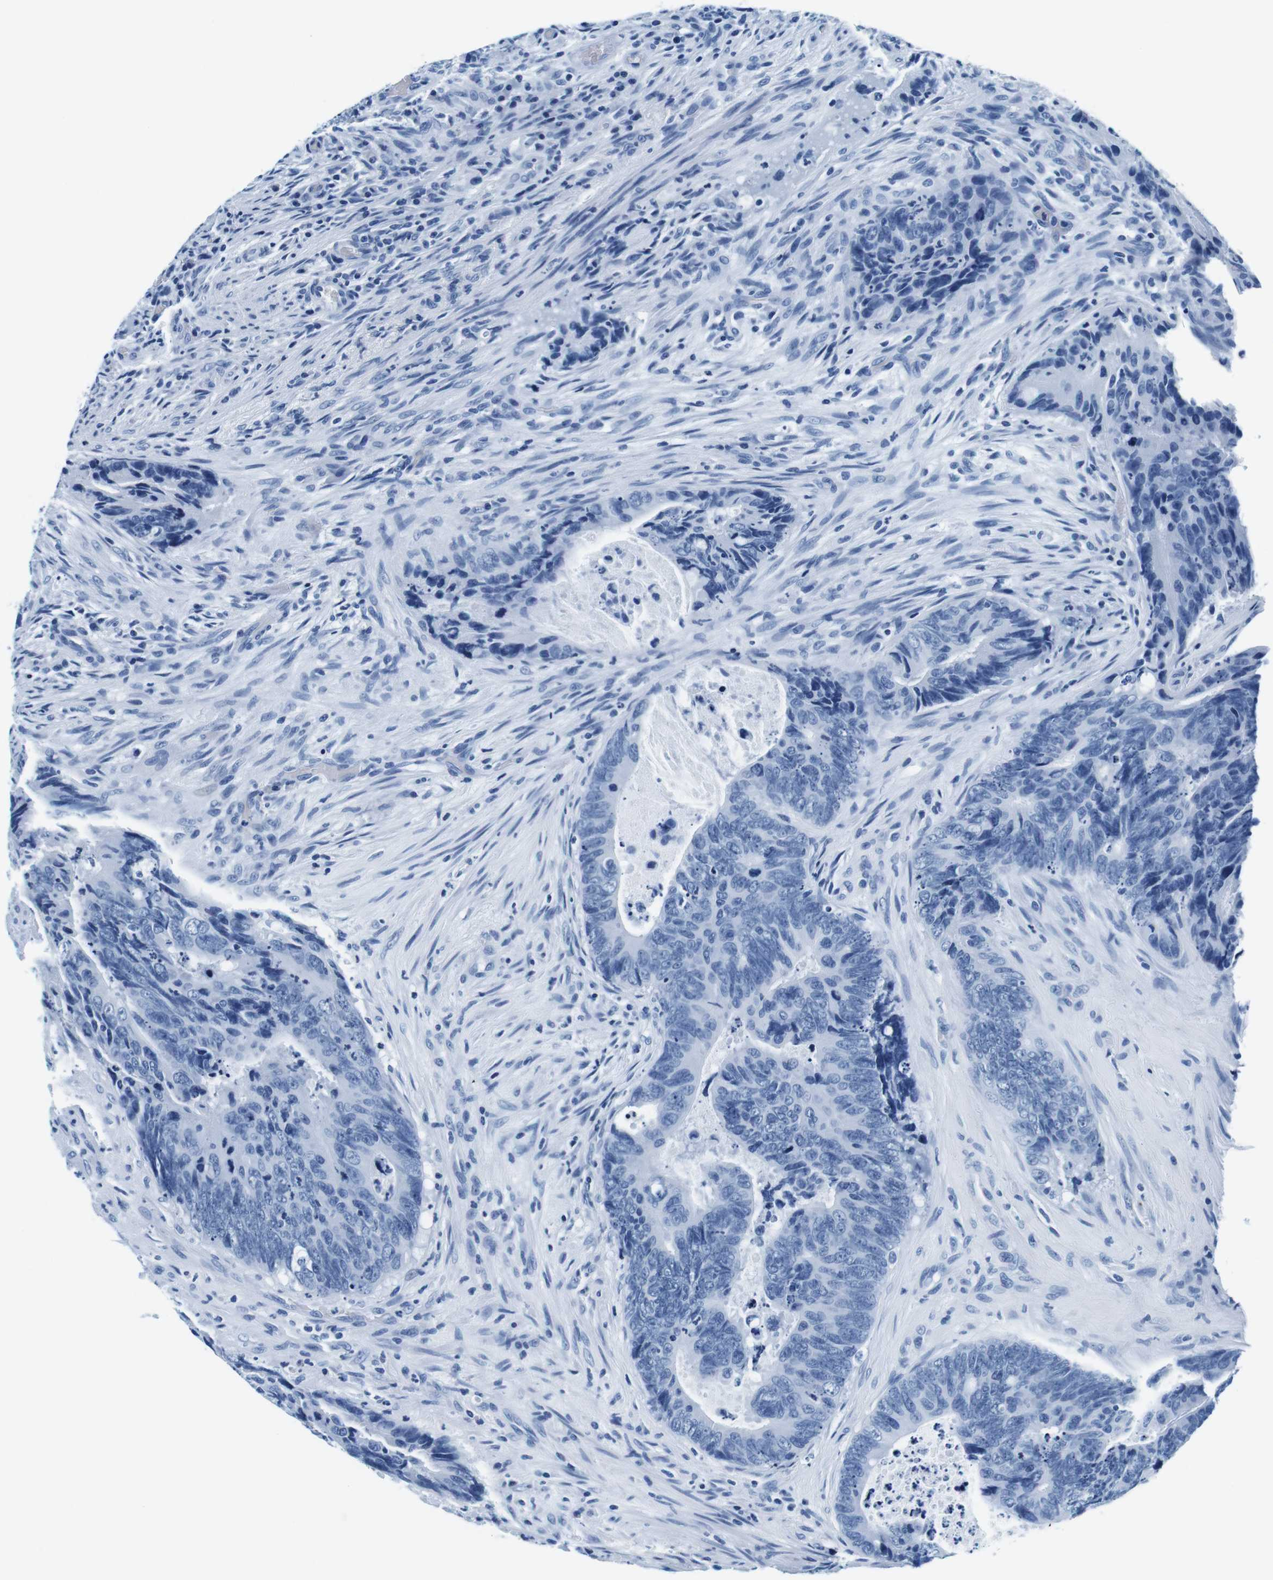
{"staining": {"intensity": "negative", "quantity": "none", "location": "none"}, "tissue": "colorectal cancer", "cell_type": "Tumor cells", "image_type": "cancer", "snomed": [{"axis": "morphology", "description": "Normal tissue, NOS"}, {"axis": "morphology", "description": "Adenocarcinoma, NOS"}, {"axis": "topography", "description": "Colon"}], "caption": "High magnification brightfield microscopy of colorectal cancer stained with DAB (brown) and counterstained with hematoxylin (blue): tumor cells show no significant expression. (DAB (3,3'-diaminobenzidine) IHC with hematoxylin counter stain).", "gene": "ELANE", "patient": {"sex": "male", "age": 56}}